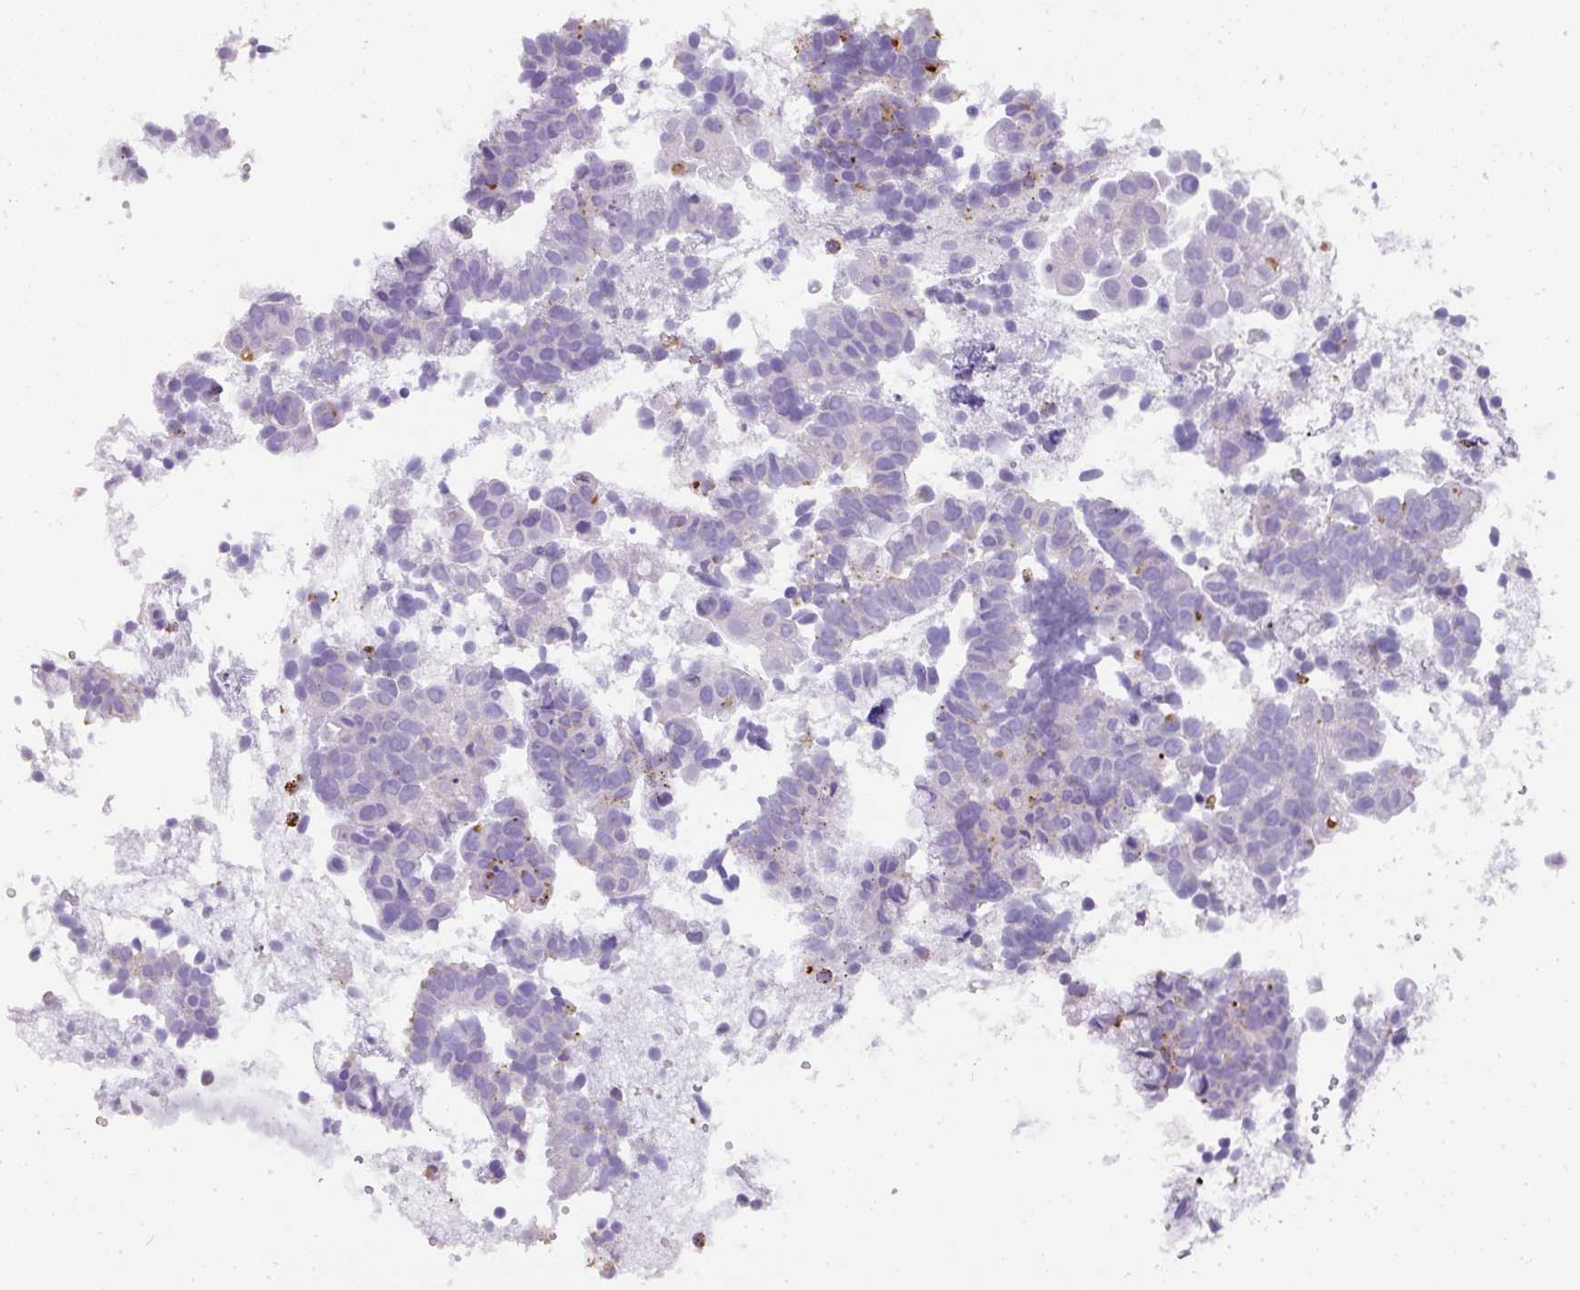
{"staining": {"intensity": "negative", "quantity": "none", "location": "none"}, "tissue": "endometrial cancer", "cell_type": "Tumor cells", "image_type": "cancer", "snomed": [{"axis": "morphology", "description": "Adenocarcinoma, NOS"}, {"axis": "topography", "description": "Endometrium"}], "caption": "IHC photomicrograph of human endometrial cancer stained for a protein (brown), which displays no positivity in tumor cells. Brightfield microscopy of IHC stained with DAB (brown) and hematoxylin (blue), captured at high magnification.", "gene": "MMACHC", "patient": {"sex": "female", "age": 76}}